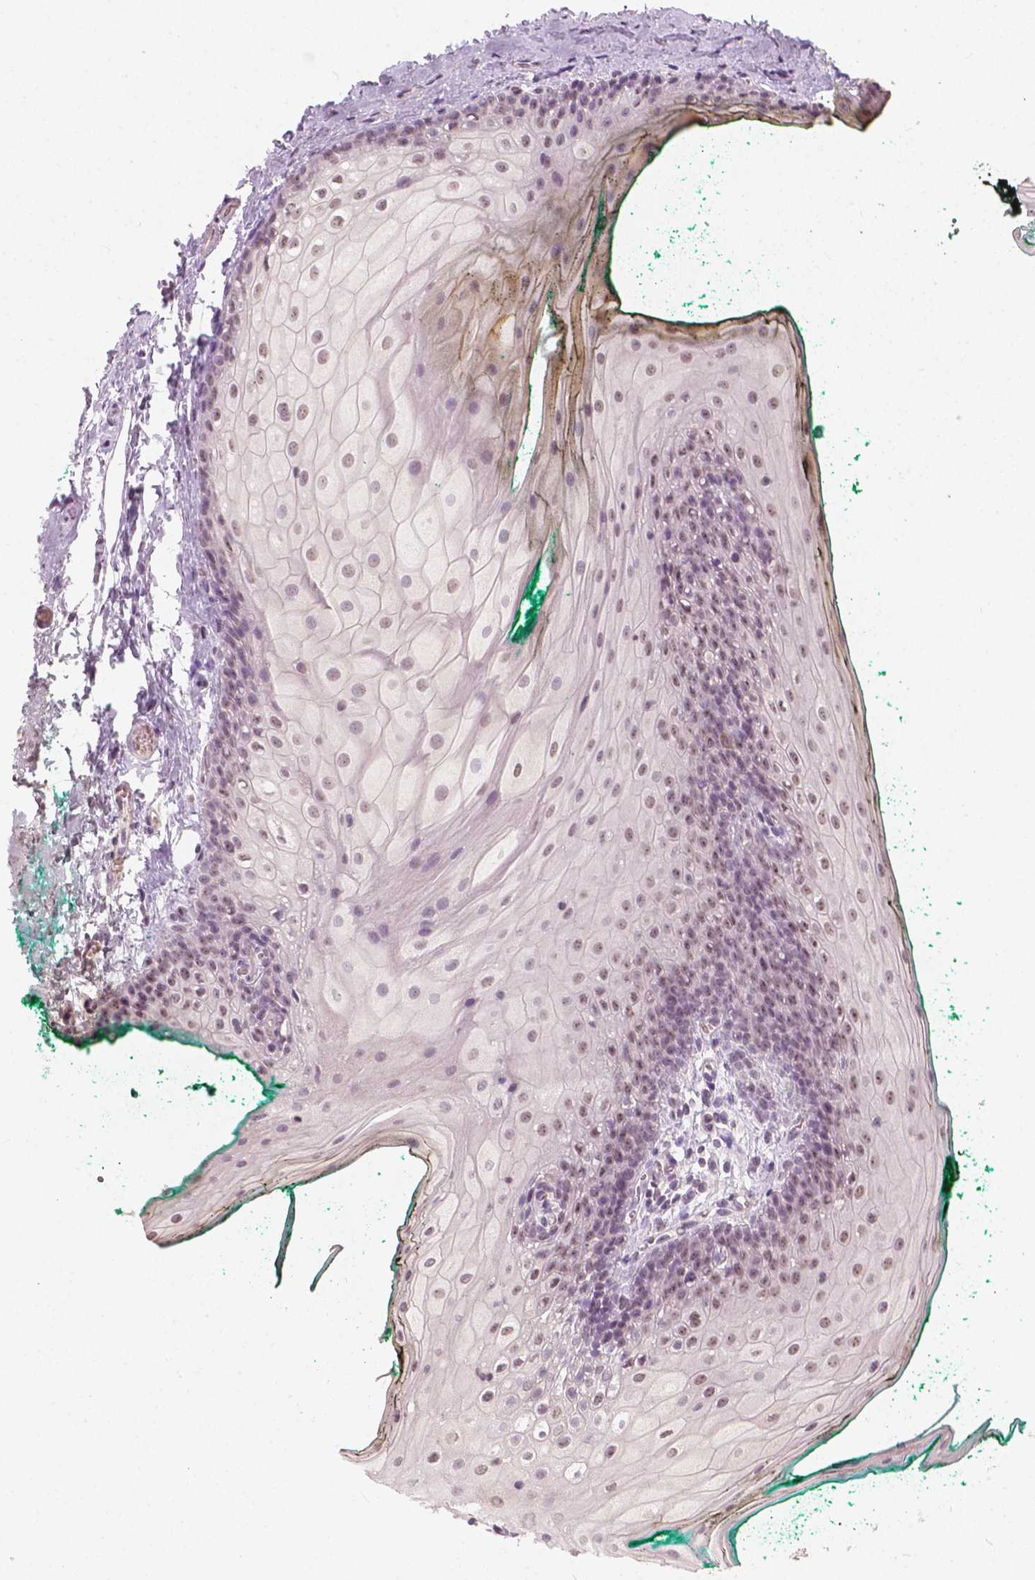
{"staining": {"intensity": "weak", "quantity": "25%-75%", "location": "nuclear"}, "tissue": "oral mucosa", "cell_type": "Squamous epithelial cells", "image_type": "normal", "snomed": [{"axis": "morphology", "description": "Normal tissue, NOS"}, {"axis": "topography", "description": "Oral tissue"}], "caption": "Immunohistochemistry (IHC) (DAB (3,3'-diaminobenzidine)) staining of unremarkable oral mucosa exhibits weak nuclear protein staining in approximately 25%-75% of squamous epithelial cells. The protein is stained brown, and the nuclei are stained in blue (DAB (3,3'-diaminobenzidine) IHC with brightfield microscopy, high magnification).", "gene": "NOLC1", "patient": {"sex": "female", "age": 68}}